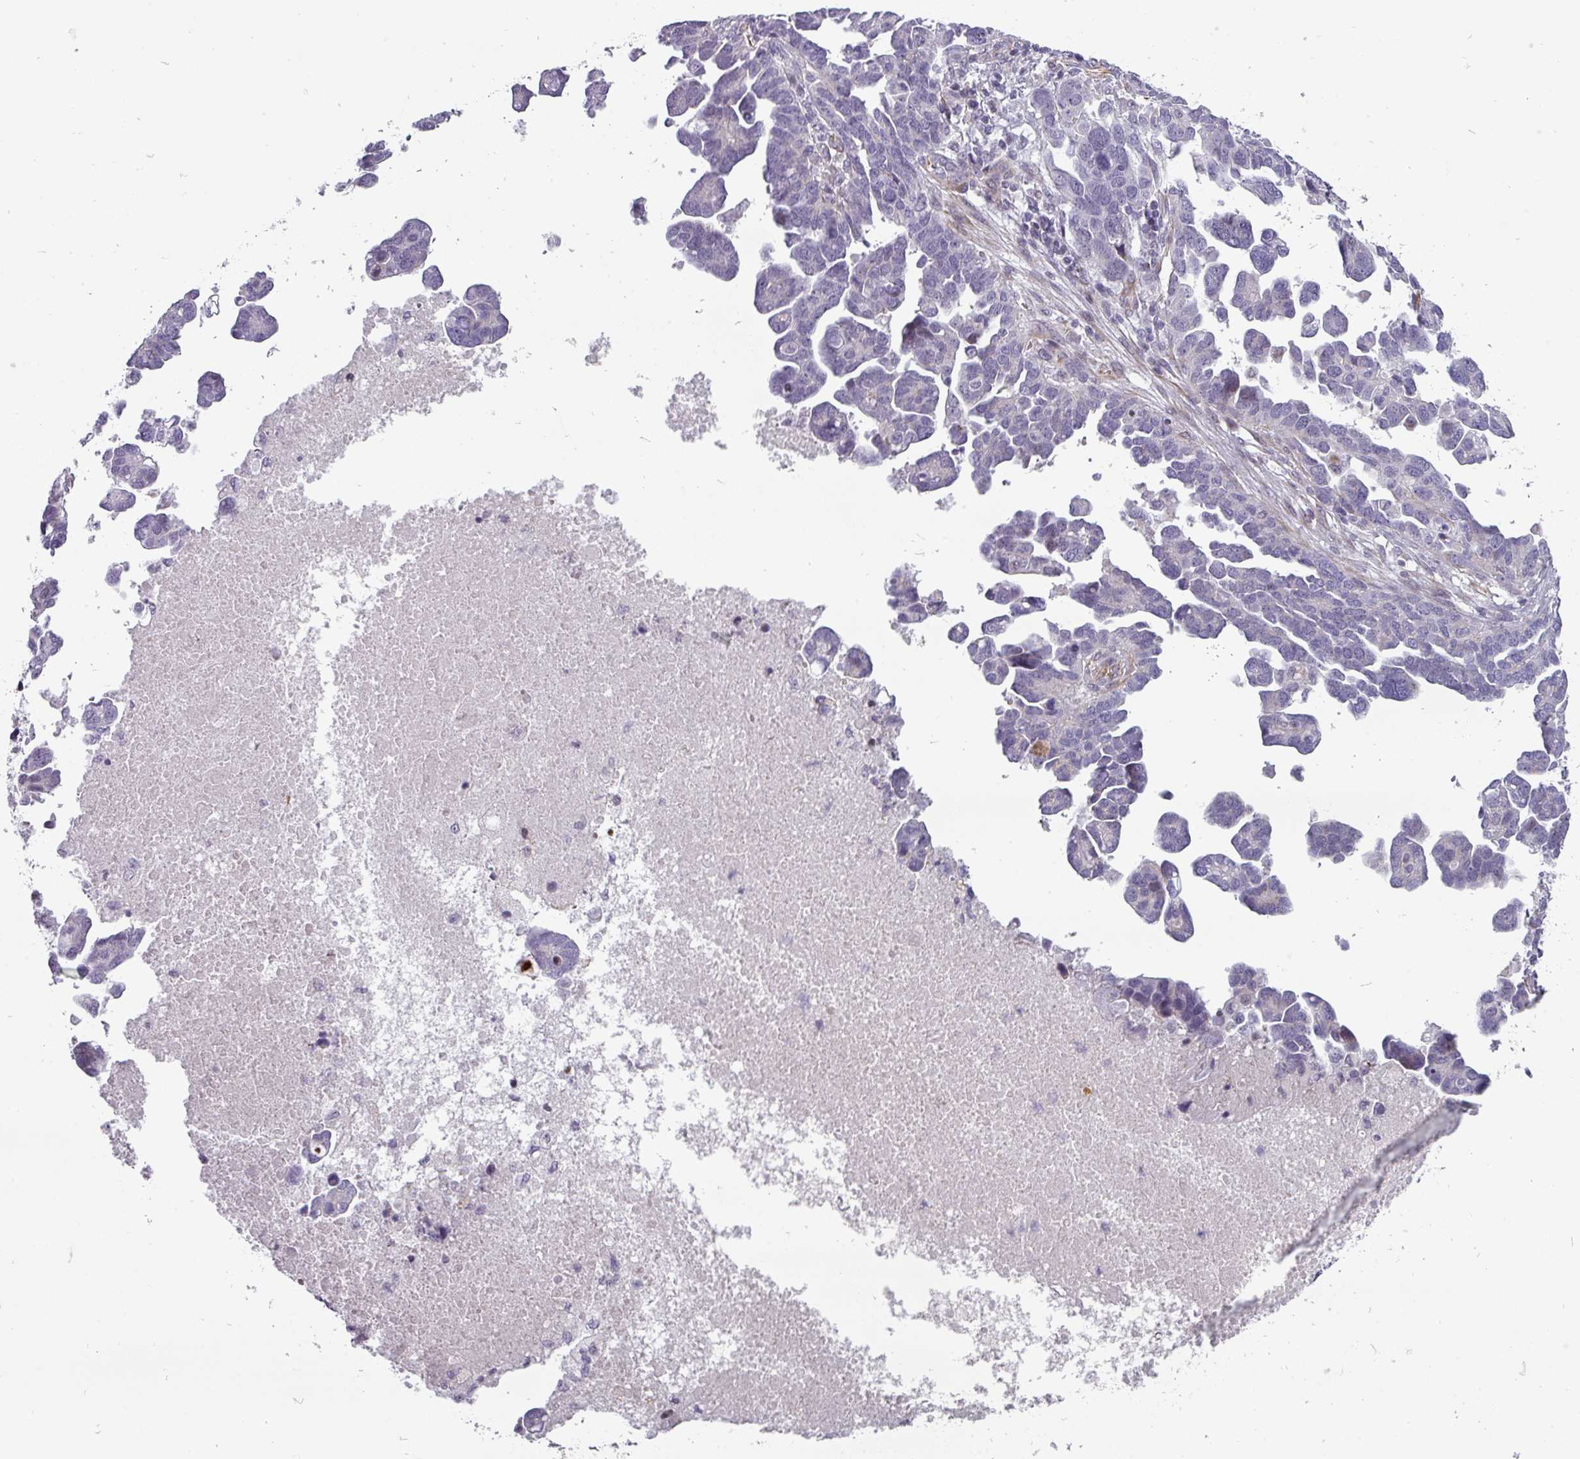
{"staining": {"intensity": "negative", "quantity": "none", "location": "none"}, "tissue": "ovarian cancer", "cell_type": "Tumor cells", "image_type": "cancer", "snomed": [{"axis": "morphology", "description": "Cystadenocarcinoma, serous, NOS"}, {"axis": "topography", "description": "Ovary"}], "caption": "DAB immunohistochemical staining of ovarian cancer (serous cystadenocarcinoma) exhibits no significant positivity in tumor cells.", "gene": "CHRDL1", "patient": {"sex": "female", "age": 54}}